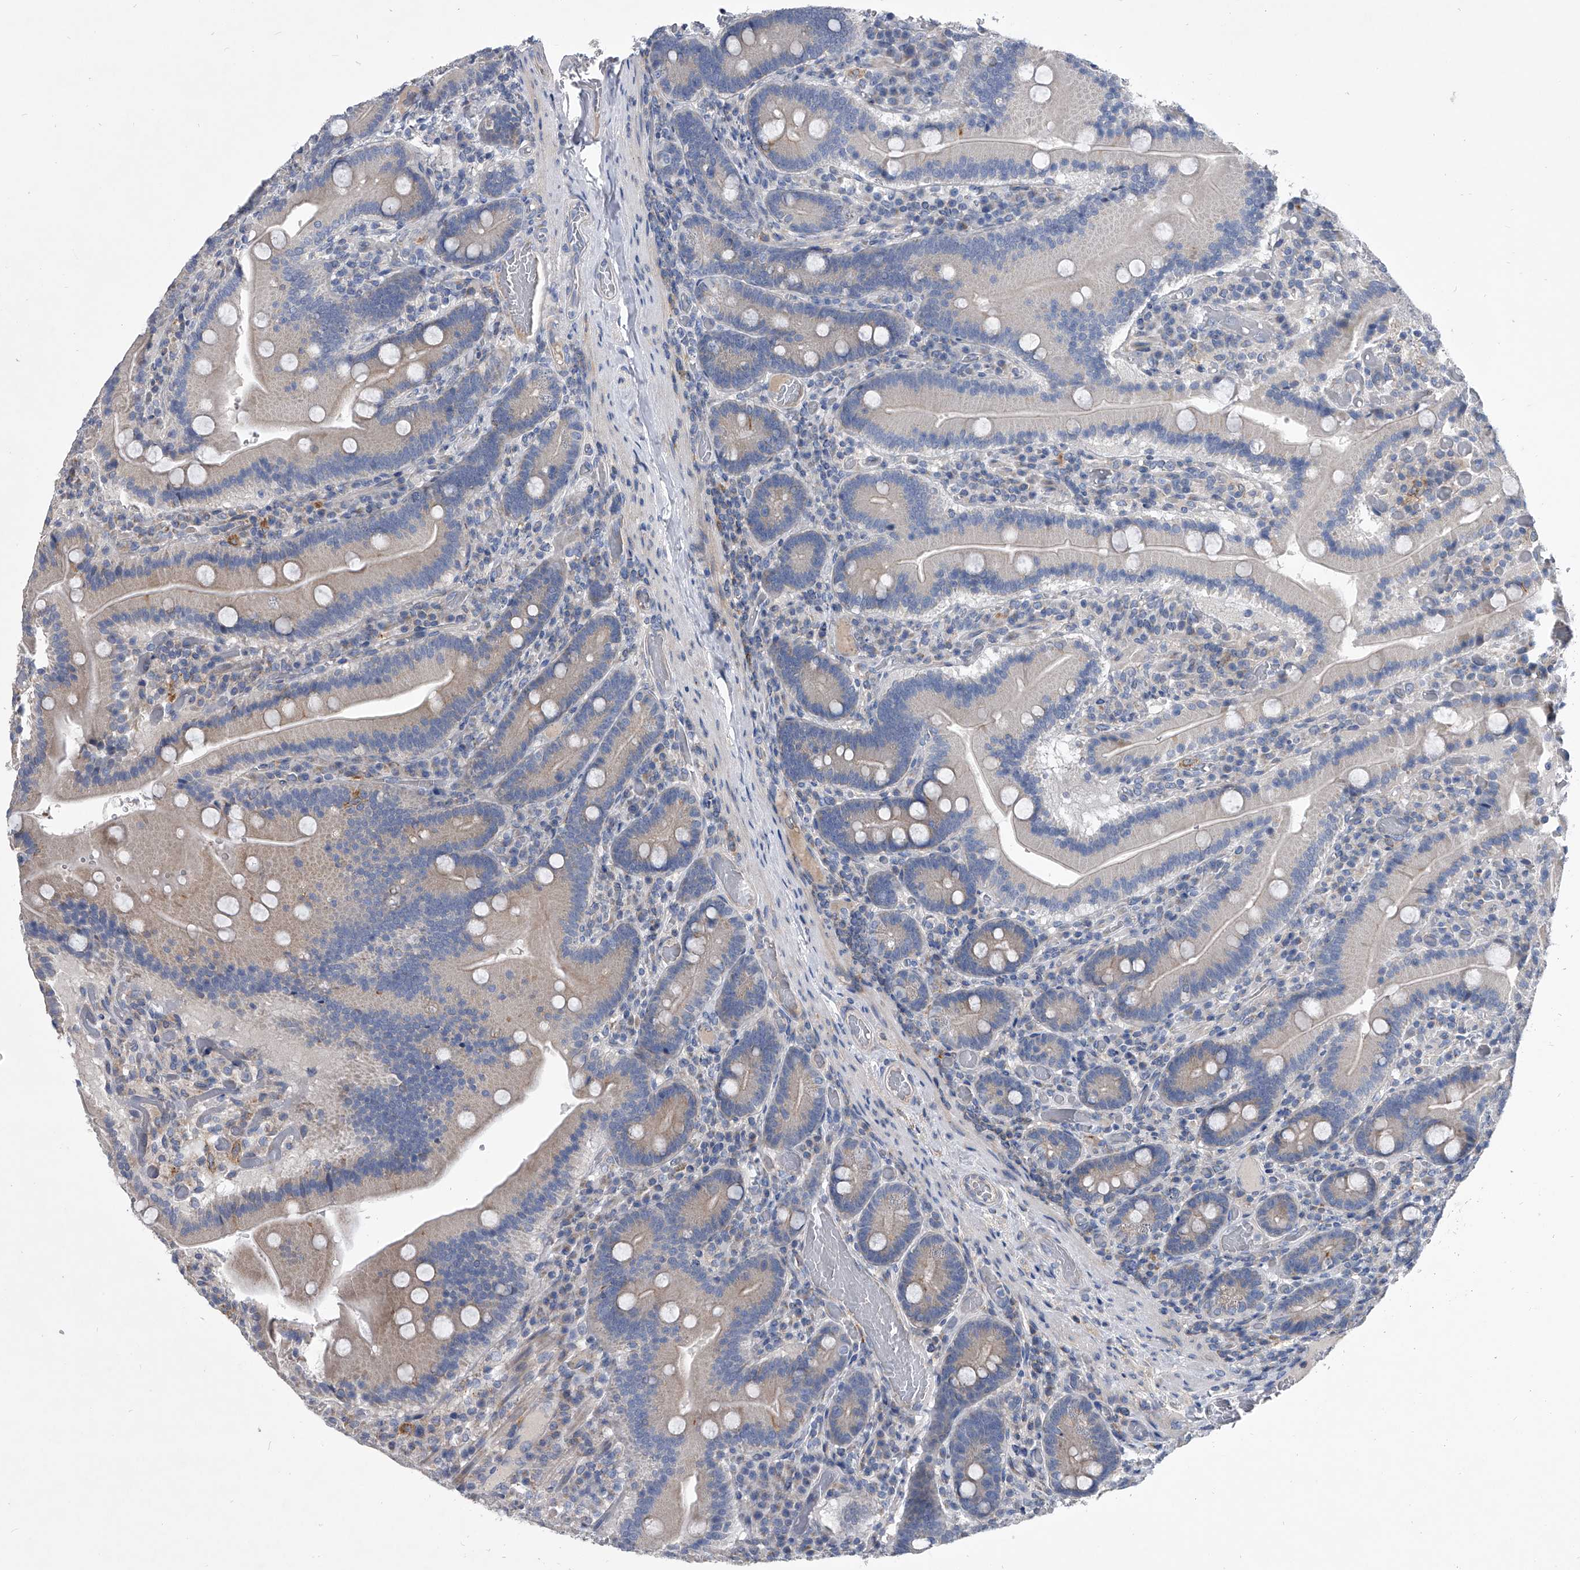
{"staining": {"intensity": "weak", "quantity": "<25%", "location": "cytoplasmic/membranous"}, "tissue": "duodenum", "cell_type": "Glandular cells", "image_type": "normal", "snomed": [{"axis": "morphology", "description": "Normal tissue, NOS"}, {"axis": "topography", "description": "Duodenum"}], "caption": "Glandular cells show no significant positivity in normal duodenum. (DAB immunohistochemistry visualized using brightfield microscopy, high magnification).", "gene": "SPP1", "patient": {"sex": "female", "age": 62}}